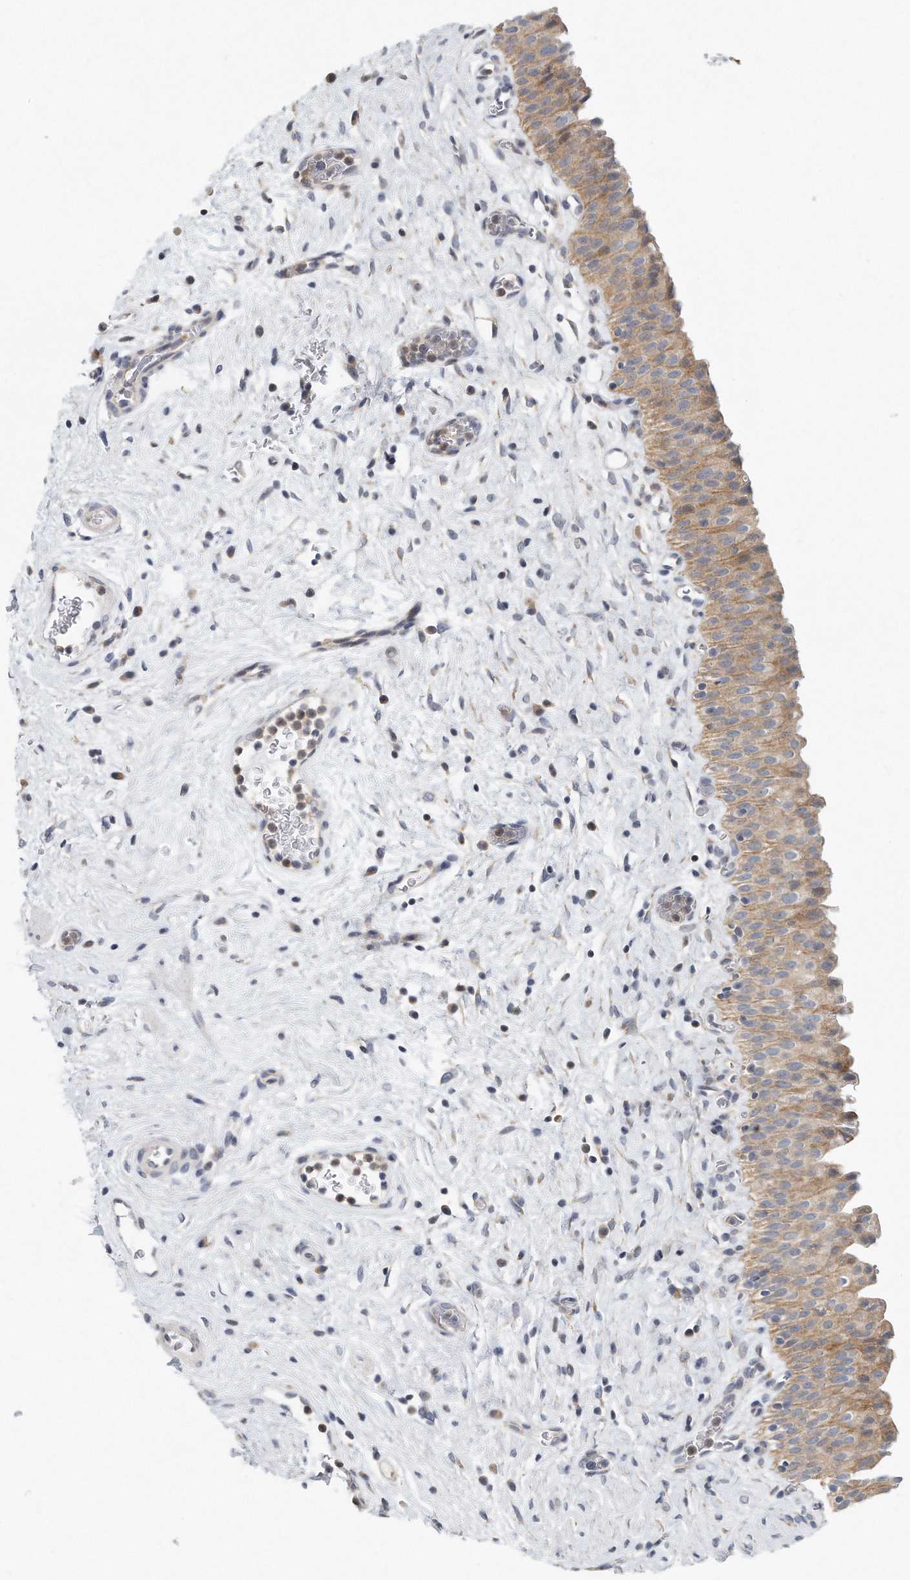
{"staining": {"intensity": "moderate", "quantity": ">75%", "location": "cytoplasmic/membranous"}, "tissue": "urinary bladder", "cell_type": "Urothelial cells", "image_type": "normal", "snomed": [{"axis": "morphology", "description": "Normal tissue, NOS"}, {"axis": "topography", "description": "Urinary bladder"}], "caption": "A brown stain shows moderate cytoplasmic/membranous expression of a protein in urothelial cells of unremarkable urinary bladder.", "gene": "VLDLR", "patient": {"sex": "male", "age": 82}}